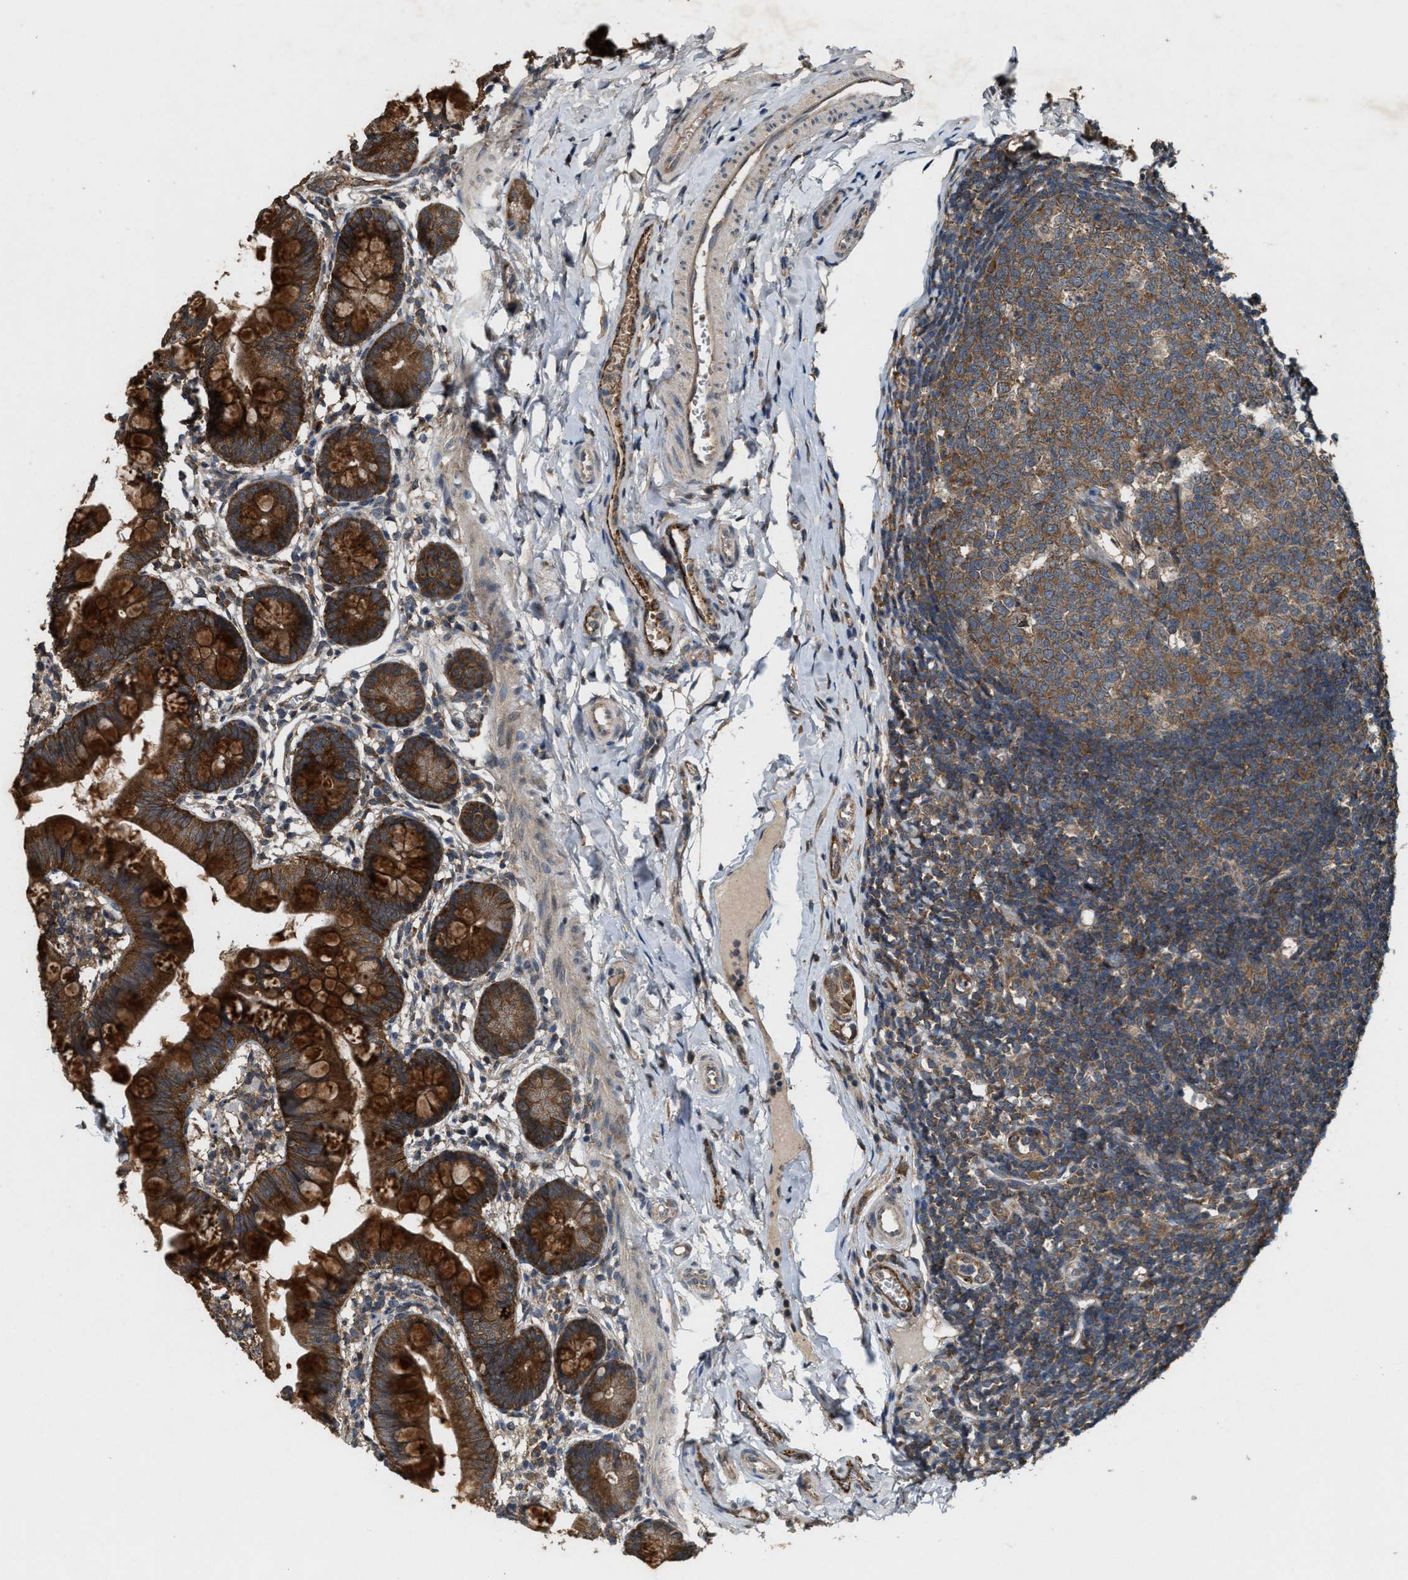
{"staining": {"intensity": "strong", "quantity": ">75%", "location": "cytoplasmic/membranous"}, "tissue": "small intestine", "cell_type": "Glandular cells", "image_type": "normal", "snomed": [{"axis": "morphology", "description": "Normal tissue, NOS"}, {"axis": "topography", "description": "Small intestine"}], "caption": "Immunohistochemical staining of normal small intestine demonstrates strong cytoplasmic/membranous protein positivity in approximately >75% of glandular cells. (brown staining indicates protein expression, while blue staining denotes nuclei).", "gene": "ARHGEF5", "patient": {"sex": "male", "age": 7}}